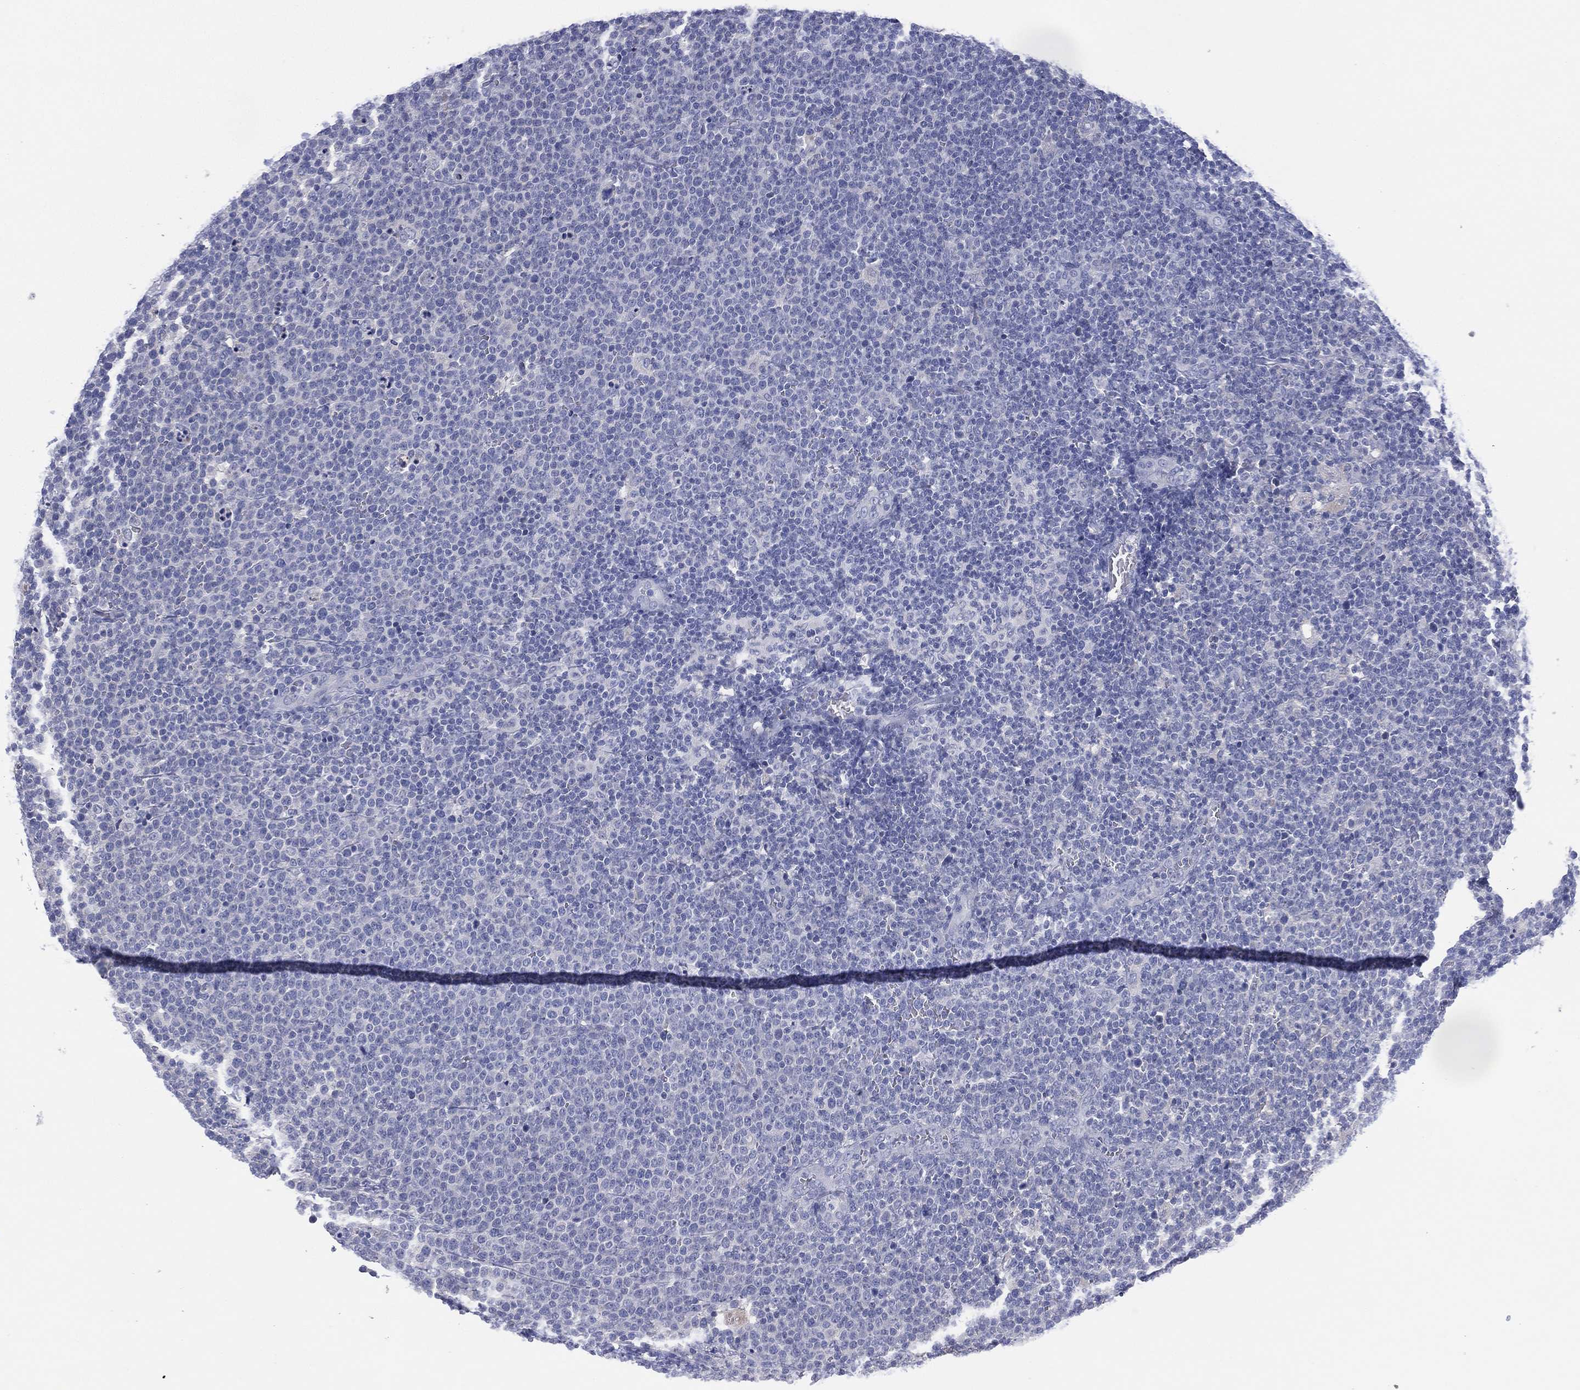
{"staining": {"intensity": "negative", "quantity": "none", "location": "none"}, "tissue": "lymphoma", "cell_type": "Tumor cells", "image_type": "cancer", "snomed": [{"axis": "morphology", "description": "Malignant lymphoma, non-Hodgkin's type, High grade"}, {"axis": "topography", "description": "Lymph node"}], "caption": "Malignant lymphoma, non-Hodgkin's type (high-grade) was stained to show a protein in brown. There is no significant positivity in tumor cells.", "gene": "CYP2D6", "patient": {"sex": "male", "age": 61}}